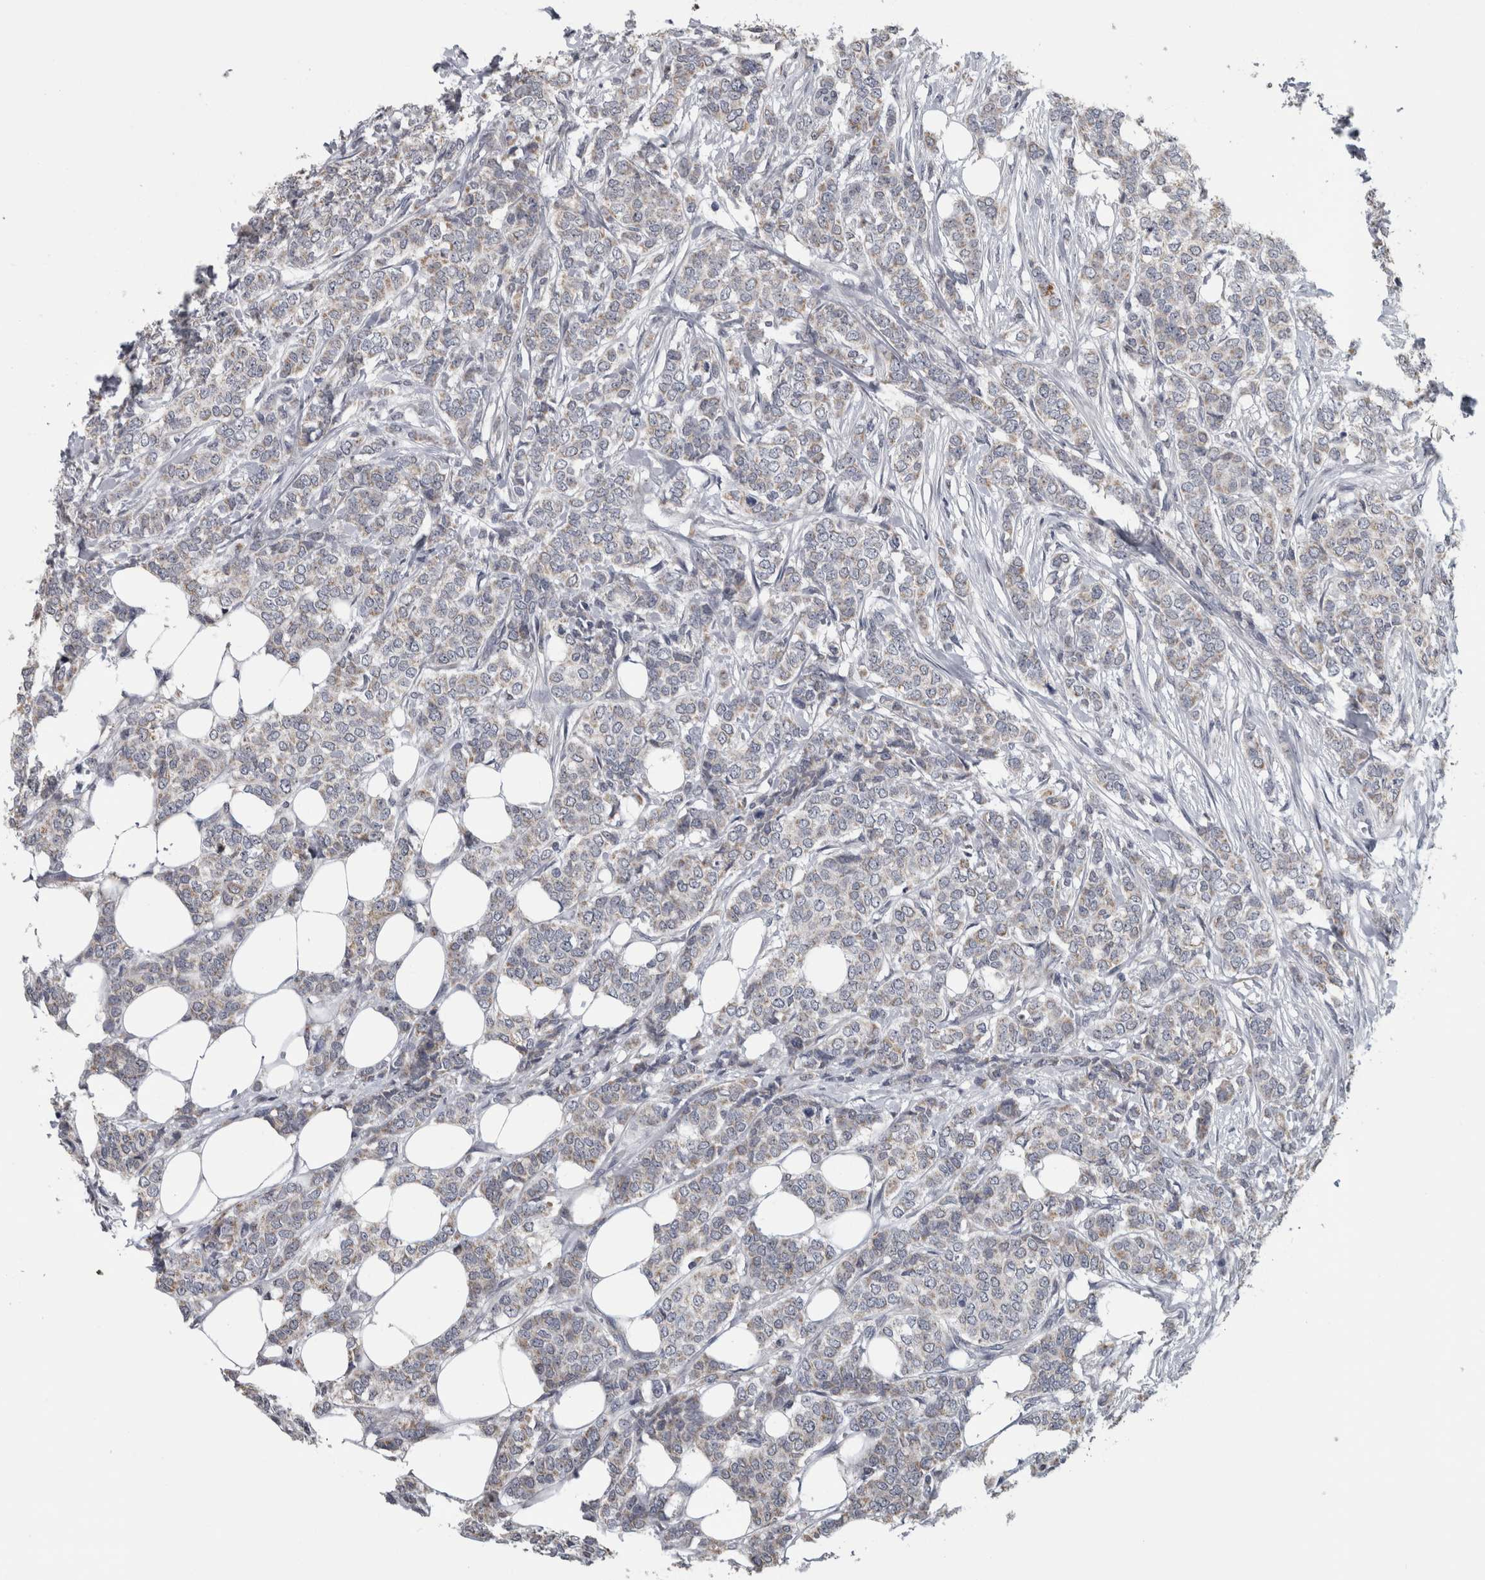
{"staining": {"intensity": "weak", "quantity": "<25%", "location": "cytoplasmic/membranous"}, "tissue": "breast cancer", "cell_type": "Tumor cells", "image_type": "cancer", "snomed": [{"axis": "morphology", "description": "Lobular carcinoma"}, {"axis": "topography", "description": "Skin"}, {"axis": "topography", "description": "Breast"}], "caption": "Immunohistochemistry histopathology image of lobular carcinoma (breast) stained for a protein (brown), which shows no positivity in tumor cells.", "gene": "OR2K2", "patient": {"sex": "female", "age": 46}}